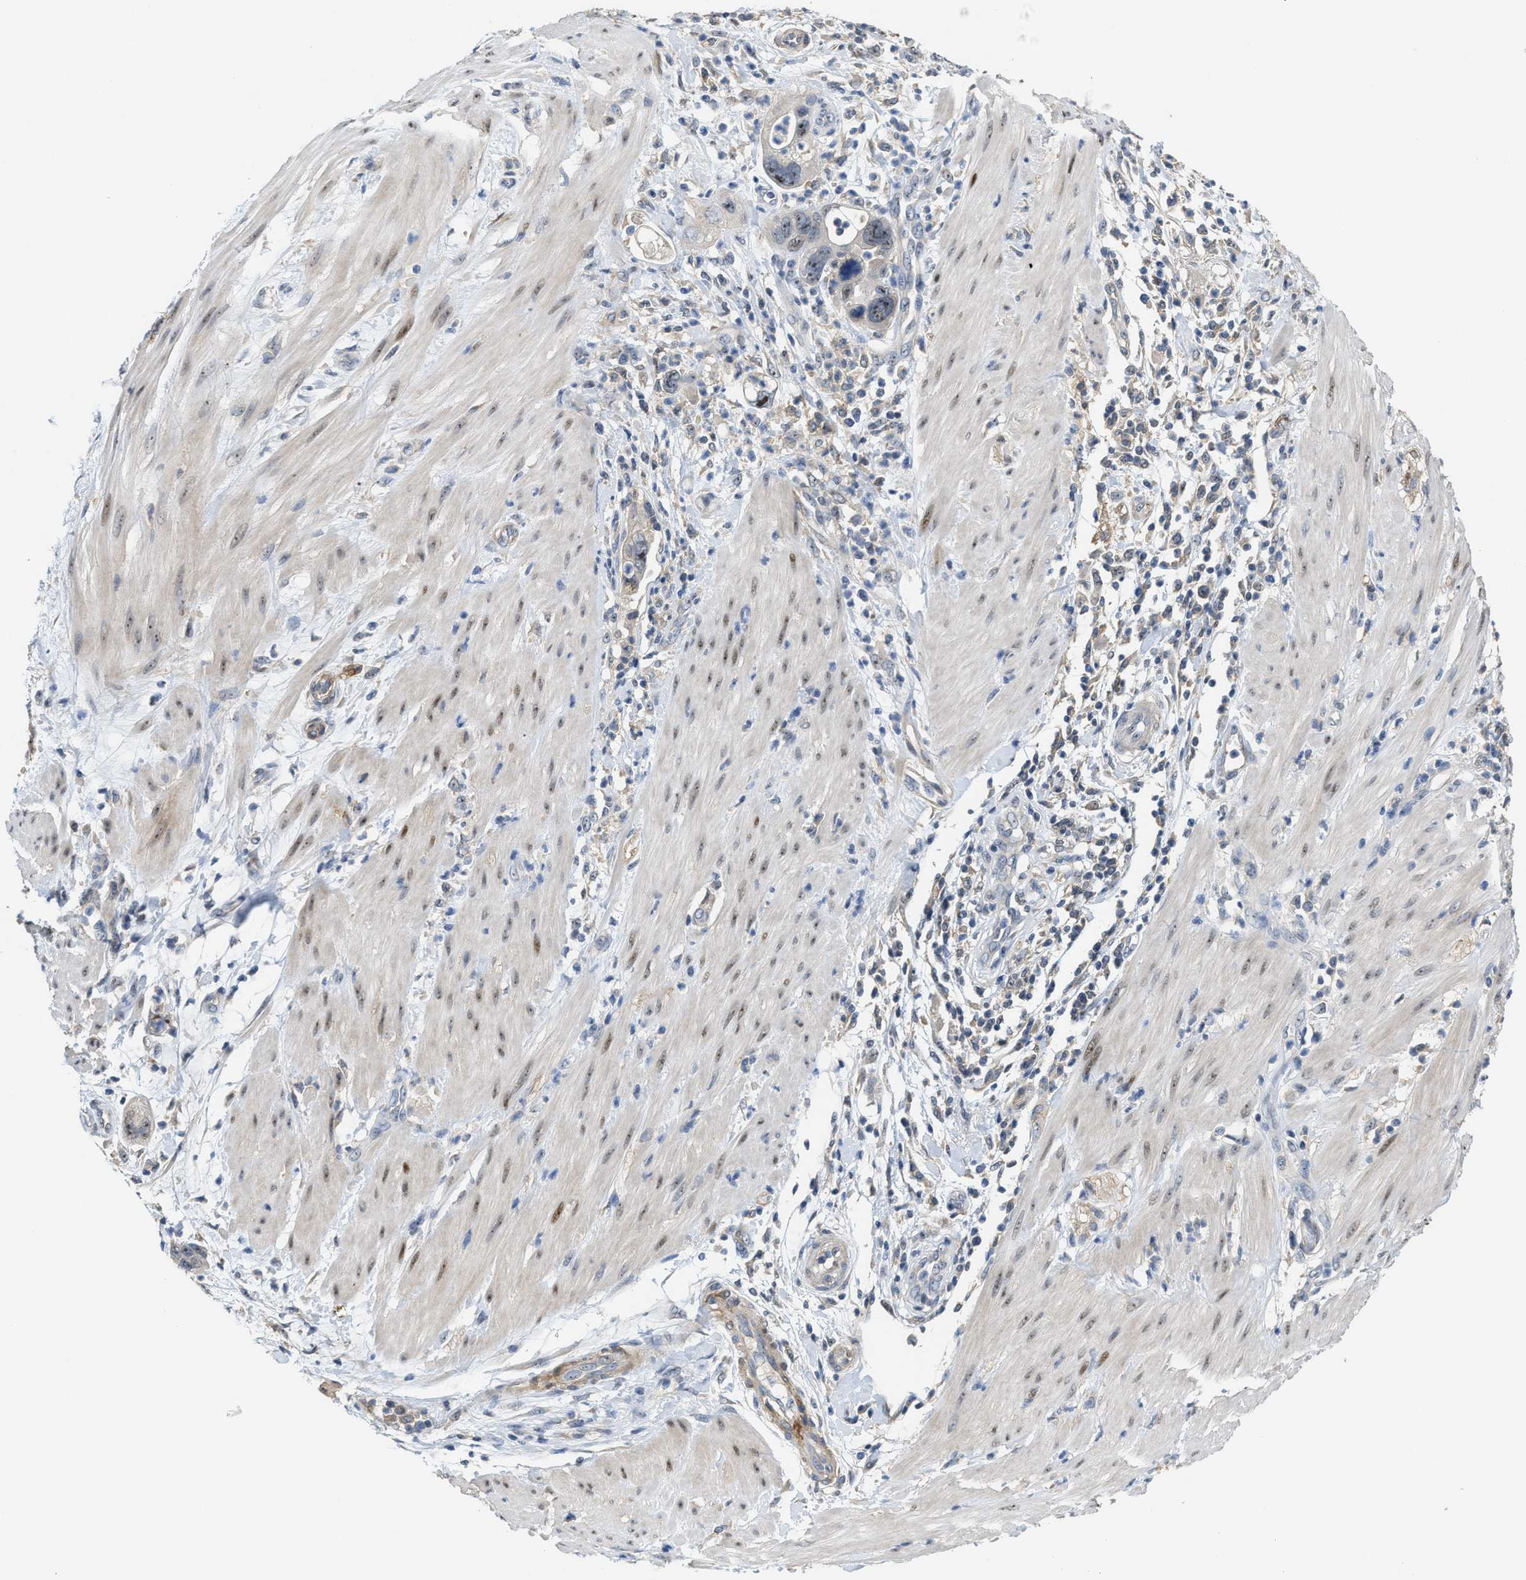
{"staining": {"intensity": "weak", "quantity": ">75%", "location": "nuclear"}, "tissue": "pancreatic cancer", "cell_type": "Tumor cells", "image_type": "cancer", "snomed": [{"axis": "morphology", "description": "Adenocarcinoma, NOS"}, {"axis": "topography", "description": "Pancreas"}], "caption": "DAB (3,3'-diaminobenzidine) immunohistochemical staining of pancreatic adenocarcinoma demonstrates weak nuclear protein expression in approximately >75% of tumor cells.", "gene": "ZNF783", "patient": {"sex": "female", "age": 70}}